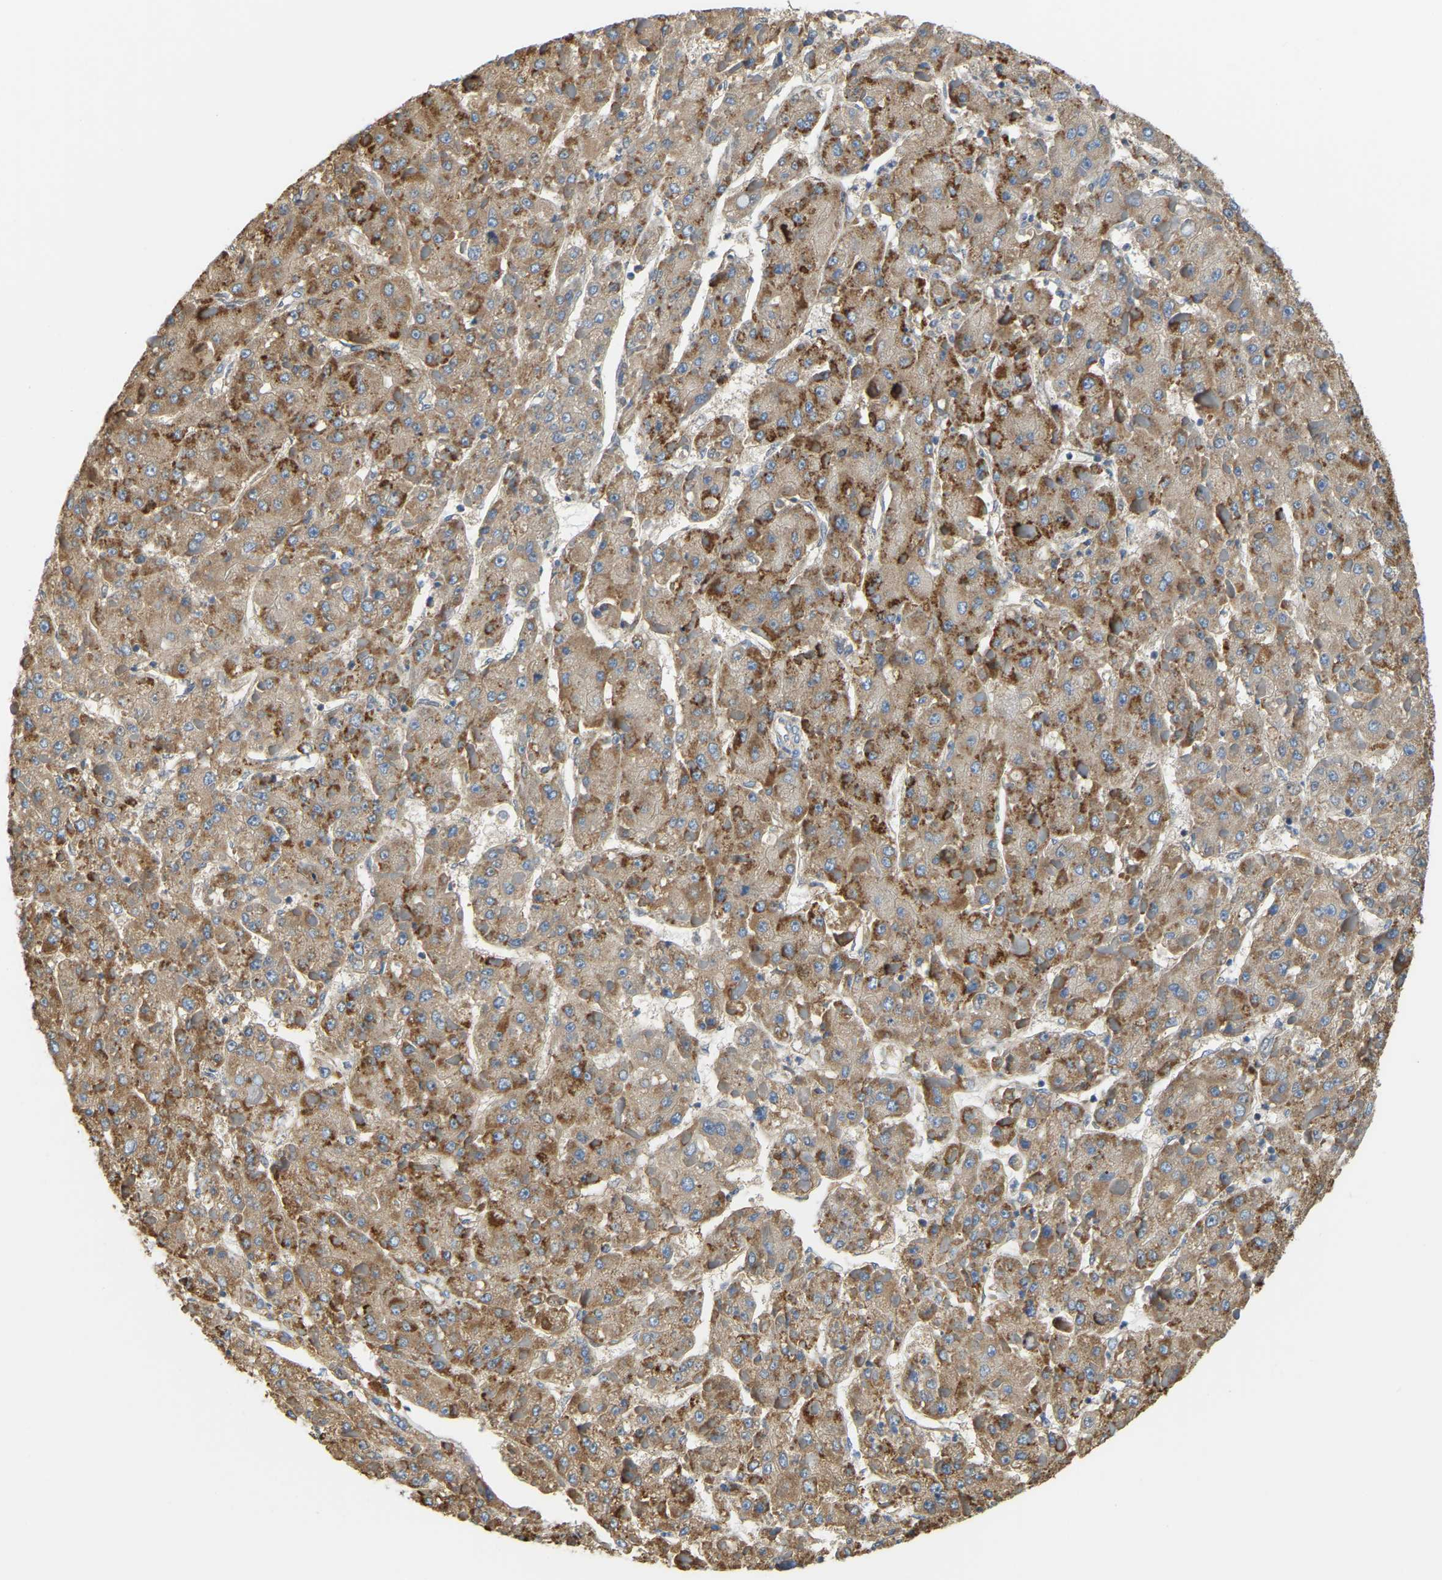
{"staining": {"intensity": "moderate", "quantity": ">75%", "location": "cytoplasmic/membranous"}, "tissue": "liver cancer", "cell_type": "Tumor cells", "image_type": "cancer", "snomed": [{"axis": "morphology", "description": "Carcinoma, Hepatocellular, NOS"}, {"axis": "topography", "description": "Liver"}], "caption": "High-power microscopy captured an immunohistochemistry image of liver cancer (hepatocellular carcinoma), revealing moderate cytoplasmic/membranous staining in about >75% of tumor cells.", "gene": "AHNAK", "patient": {"sex": "female", "age": 73}}